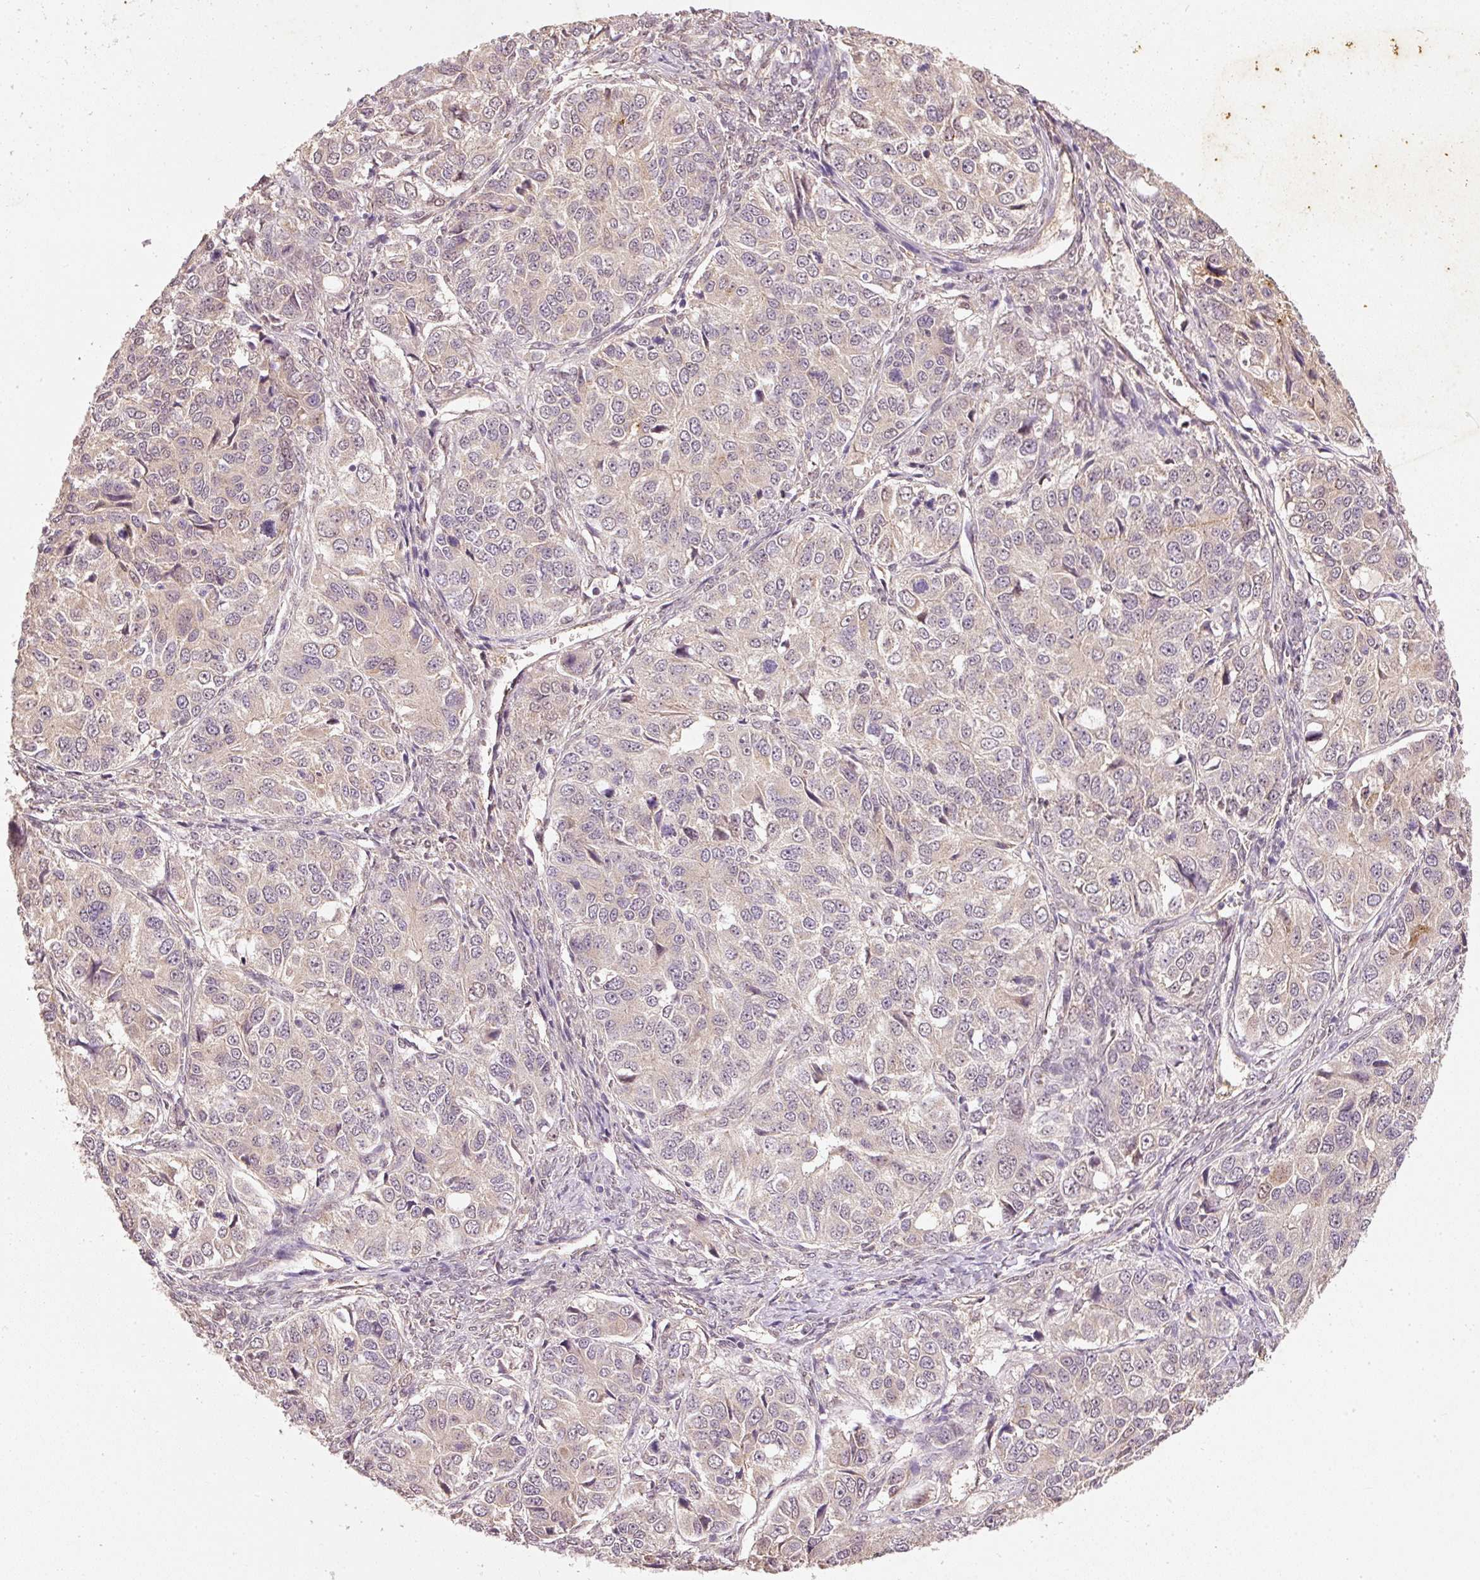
{"staining": {"intensity": "weak", "quantity": "25%-75%", "location": "cytoplasmic/membranous"}, "tissue": "ovarian cancer", "cell_type": "Tumor cells", "image_type": "cancer", "snomed": [{"axis": "morphology", "description": "Carcinoma, endometroid"}, {"axis": "topography", "description": "Ovary"}], "caption": "Endometroid carcinoma (ovarian) stained with DAB IHC exhibits low levels of weak cytoplasmic/membranous positivity in about 25%-75% of tumor cells. The staining was performed using DAB, with brown indicating positive protein expression. Nuclei are stained blue with hematoxylin.", "gene": "RGL2", "patient": {"sex": "female", "age": 51}}